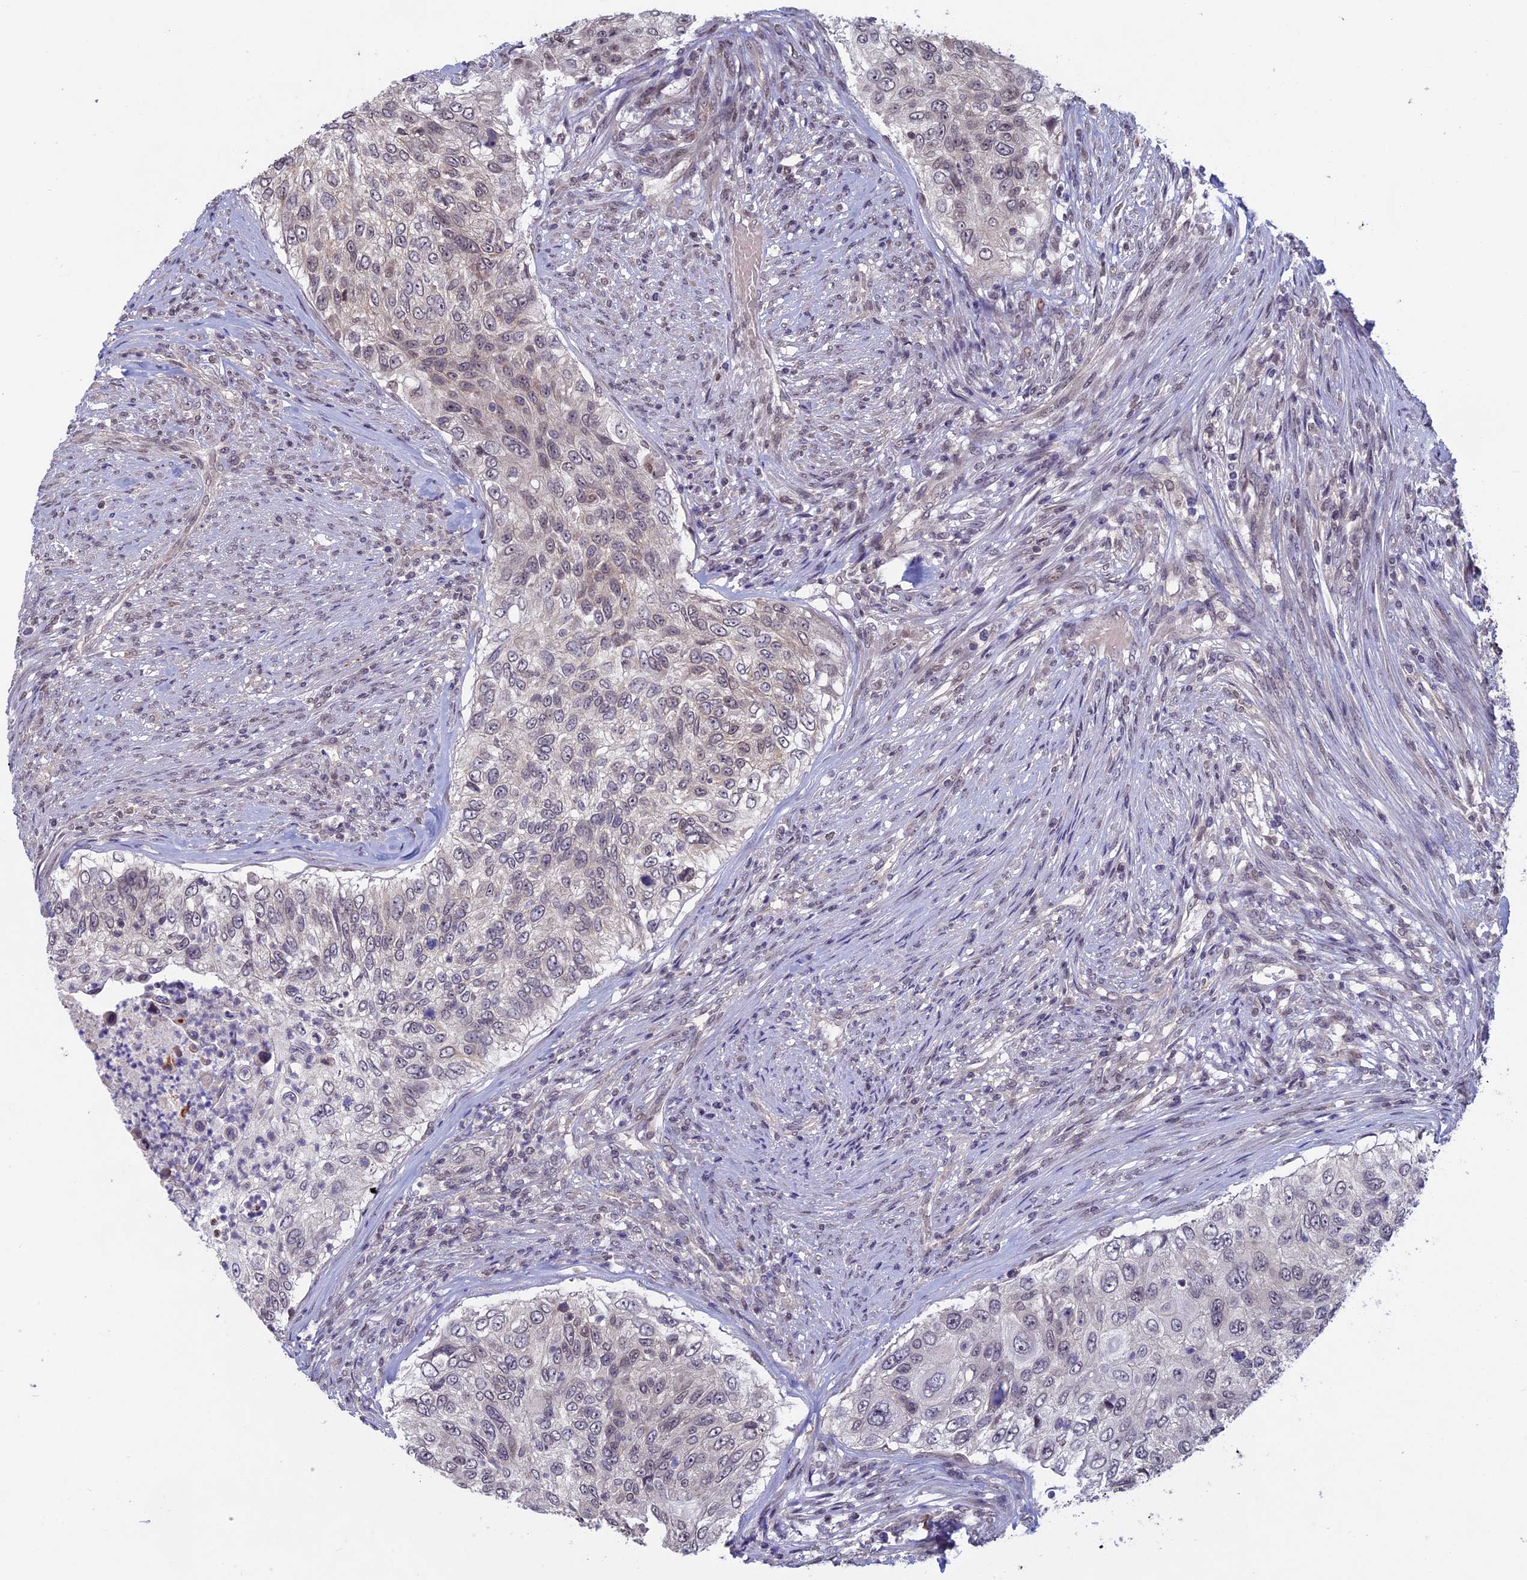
{"staining": {"intensity": "weak", "quantity": "25%-75%", "location": "nuclear"}, "tissue": "urothelial cancer", "cell_type": "Tumor cells", "image_type": "cancer", "snomed": [{"axis": "morphology", "description": "Urothelial carcinoma, High grade"}, {"axis": "topography", "description": "Urinary bladder"}], "caption": "Tumor cells show low levels of weak nuclear expression in approximately 25%-75% of cells in human urothelial cancer. (DAB = brown stain, brightfield microscopy at high magnification).", "gene": "SPIRE1", "patient": {"sex": "female", "age": 60}}